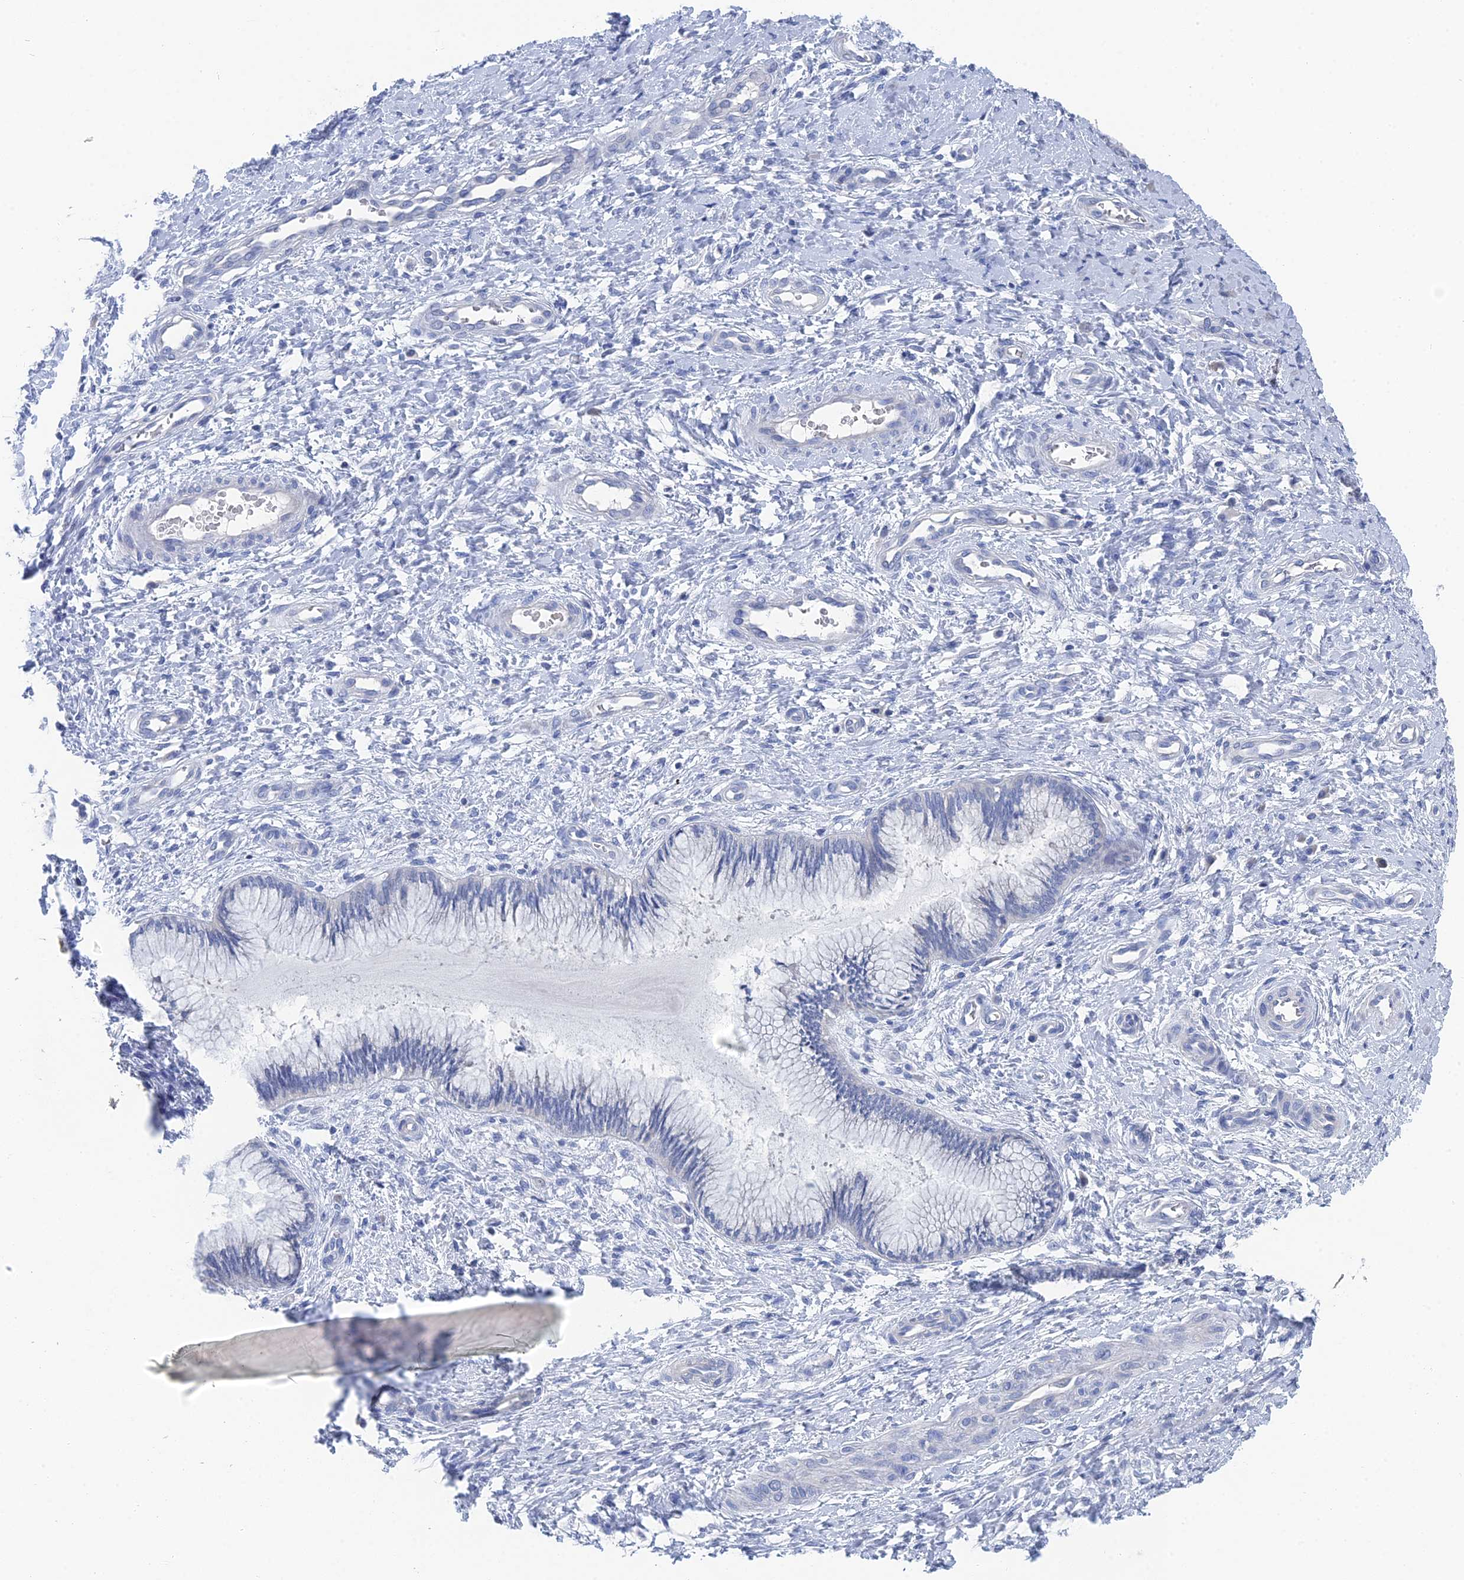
{"staining": {"intensity": "negative", "quantity": "none", "location": "none"}, "tissue": "cervix", "cell_type": "Glandular cells", "image_type": "normal", "snomed": [{"axis": "morphology", "description": "Normal tissue, NOS"}, {"axis": "topography", "description": "Cervix"}], "caption": "Protein analysis of benign cervix reveals no significant positivity in glandular cells.", "gene": "GFAP", "patient": {"sex": "female", "age": 33}}